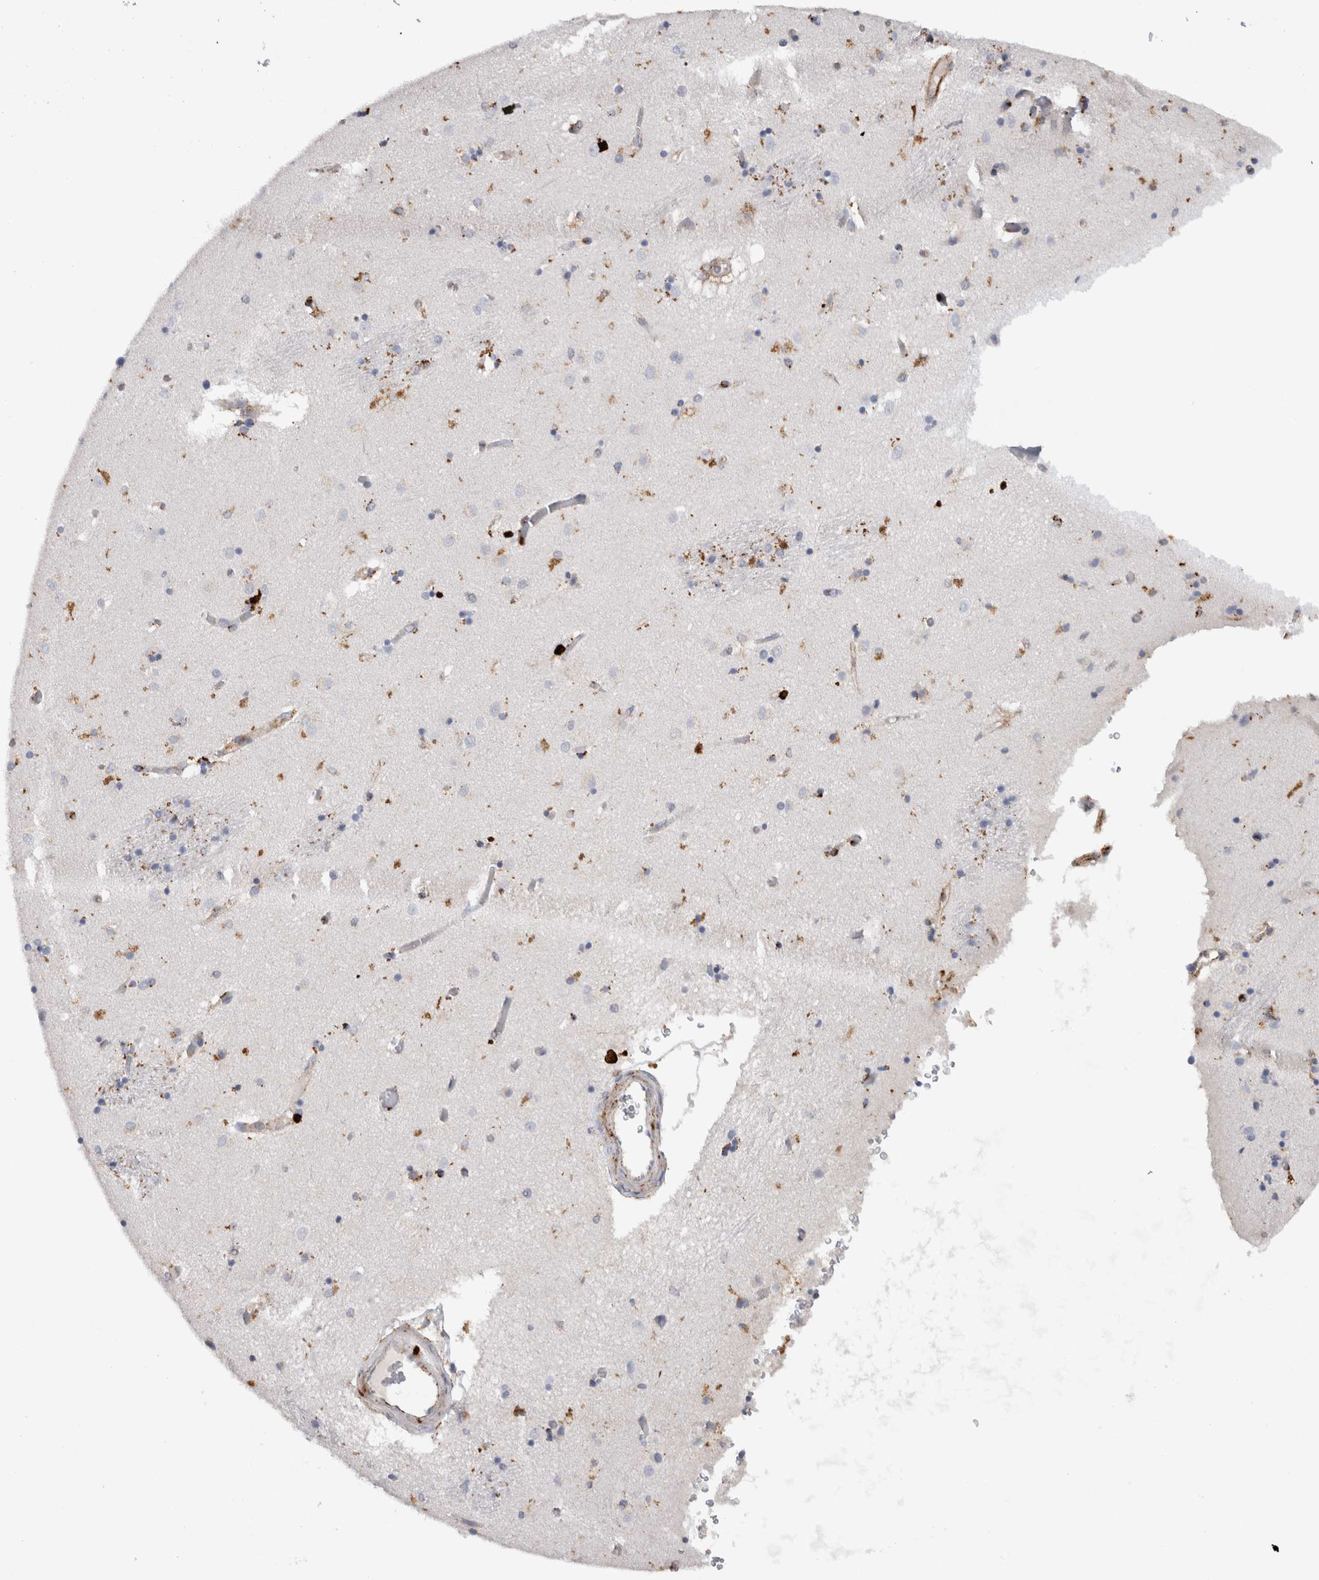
{"staining": {"intensity": "moderate", "quantity": "<25%", "location": "cytoplasmic/membranous"}, "tissue": "caudate", "cell_type": "Glial cells", "image_type": "normal", "snomed": [{"axis": "morphology", "description": "Normal tissue, NOS"}, {"axis": "topography", "description": "Lateral ventricle wall"}], "caption": "Glial cells show moderate cytoplasmic/membranous positivity in about <25% of cells in unremarkable caudate.", "gene": "CD63", "patient": {"sex": "male", "age": 70}}